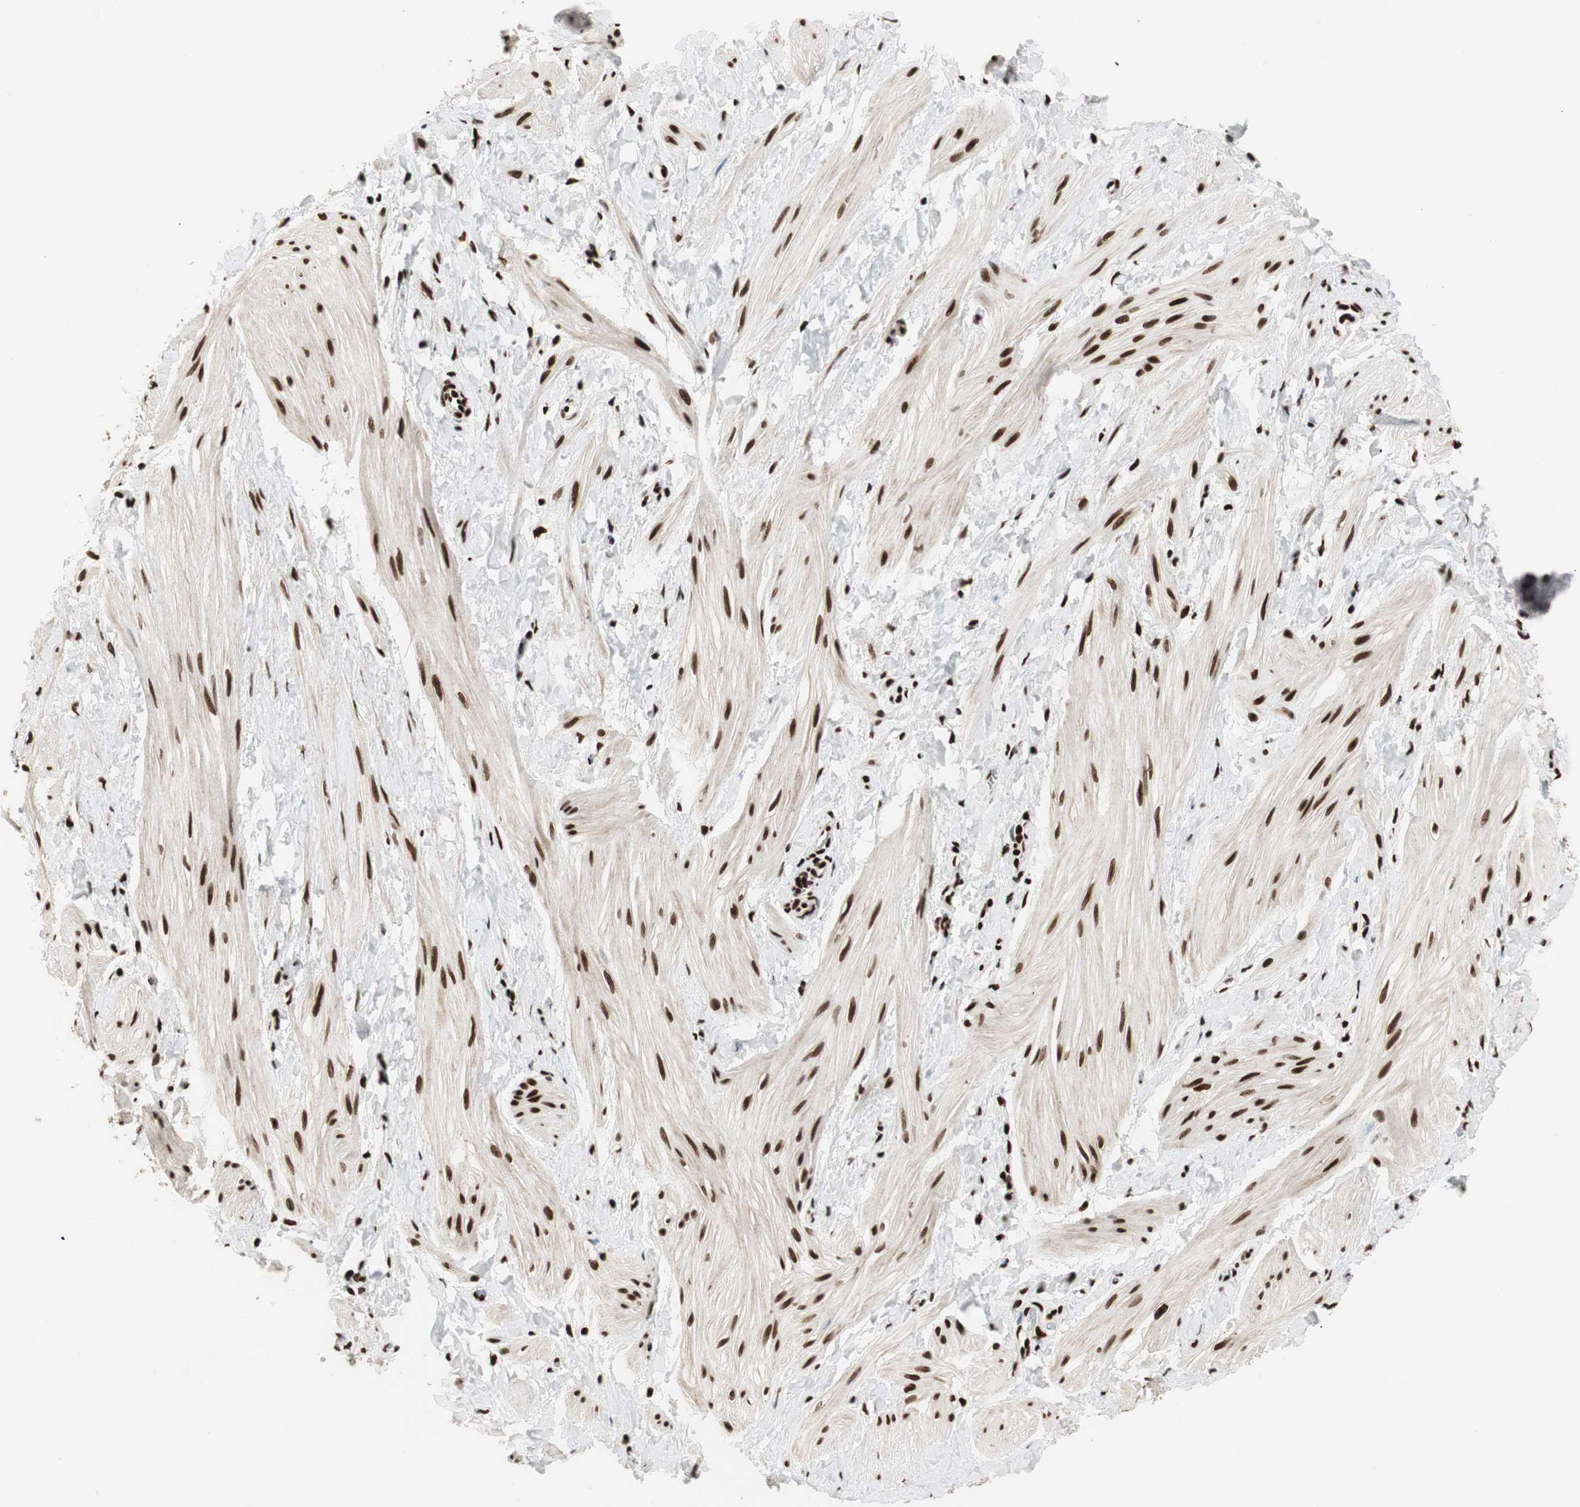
{"staining": {"intensity": "strong", "quantity": ">75%", "location": "nuclear"}, "tissue": "smooth muscle", "cell_type": "Smooth muscle cells", "image_type": "normal", "snomed": [{"axis": "morphology", "description": "Normal tissue, NOS"}, {"axis": "topography", "description": "Smooth muscle"}], "caption": "This is a photomicrograph of immunohistochemistry staining of normal smooth muscle, which shows strong expression in the nuclear of smooth muscle cells.", "gene": "MTA2", "patient": {"sex": "male", "age": 16}}